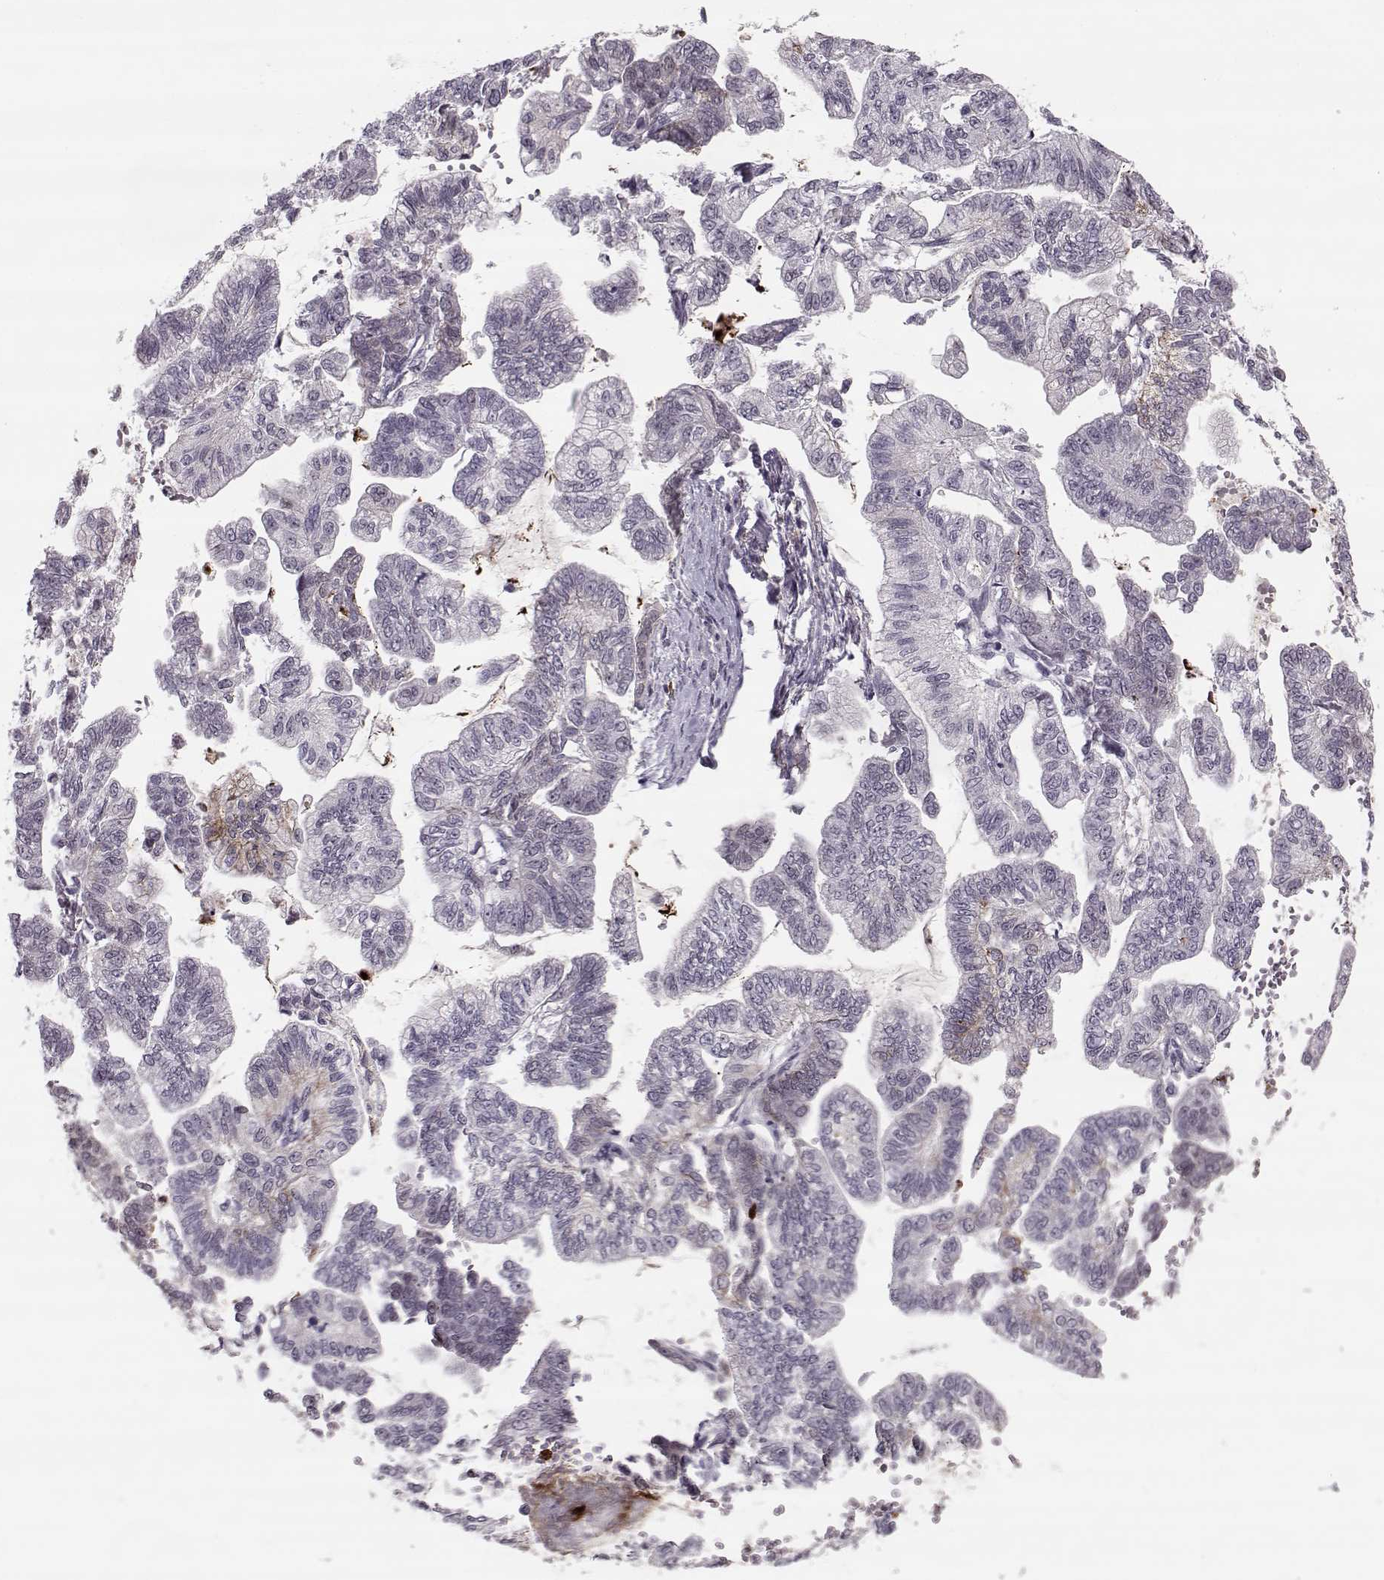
{"staining": {"intensity": "moderate", "quantity": "<25%", "location": "cytoplasmic/membranous"}, "tissue": "stomach cancer", "cell_type": "Tumor cells", "image_type": "cancer", "snomed": [{"axis": "morphology", "description": "Adenocarcinoma, NOS"}, {"axis": "topography", "description": "Stomach"}], "caption": "High-power microscopy captured an immunohistochemistry histopathology image of stomach cancer (adenocarcinoma), revealing moderate cytoplasmic/membranous positivity in approximately <25% of tumor cells.", "gene": "DNAI3", "patient": {"sex": "male", "age": 83}}